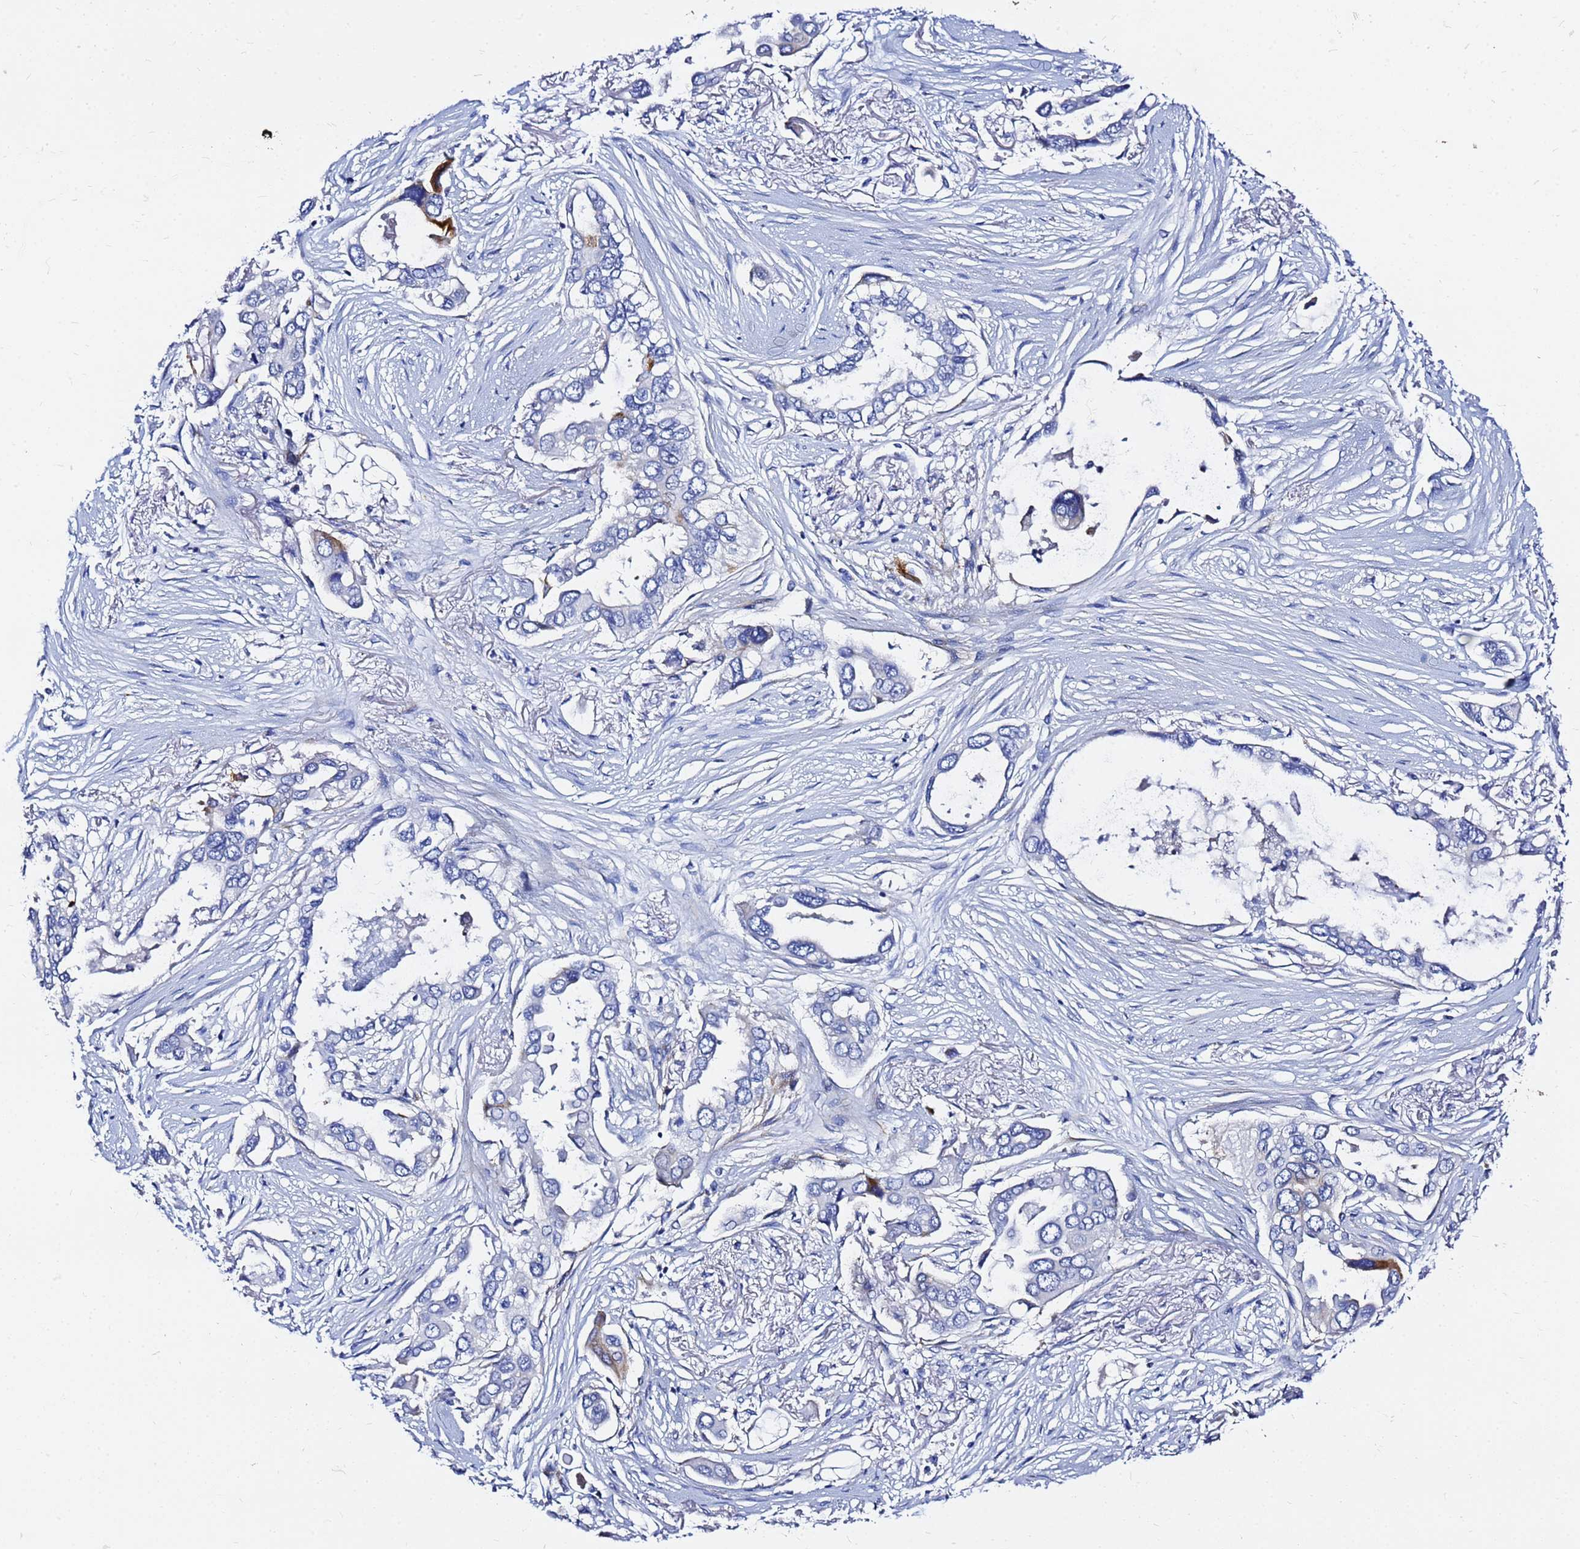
{"staining": {"intensity": "moderate", "quantity": "<25%", "location": "cytoplasmic/membranous"}, "tissue": "lung cancer", "cell_type": "Tumor cells", "image_type": "cancer", "snomed": [{"axis": "morphology", "description": "Adenocarcinoma, NOS"}, {"axis": "topography", "description": "Lung"}], "caption": "This is an image of IHC staining of lung adenocarcinoma, which shows moderate staining in the cytoplasmic/membranous of tumor cells.", "gene": "TUBA8", "patient": {"sex": "female", "age": 76}}